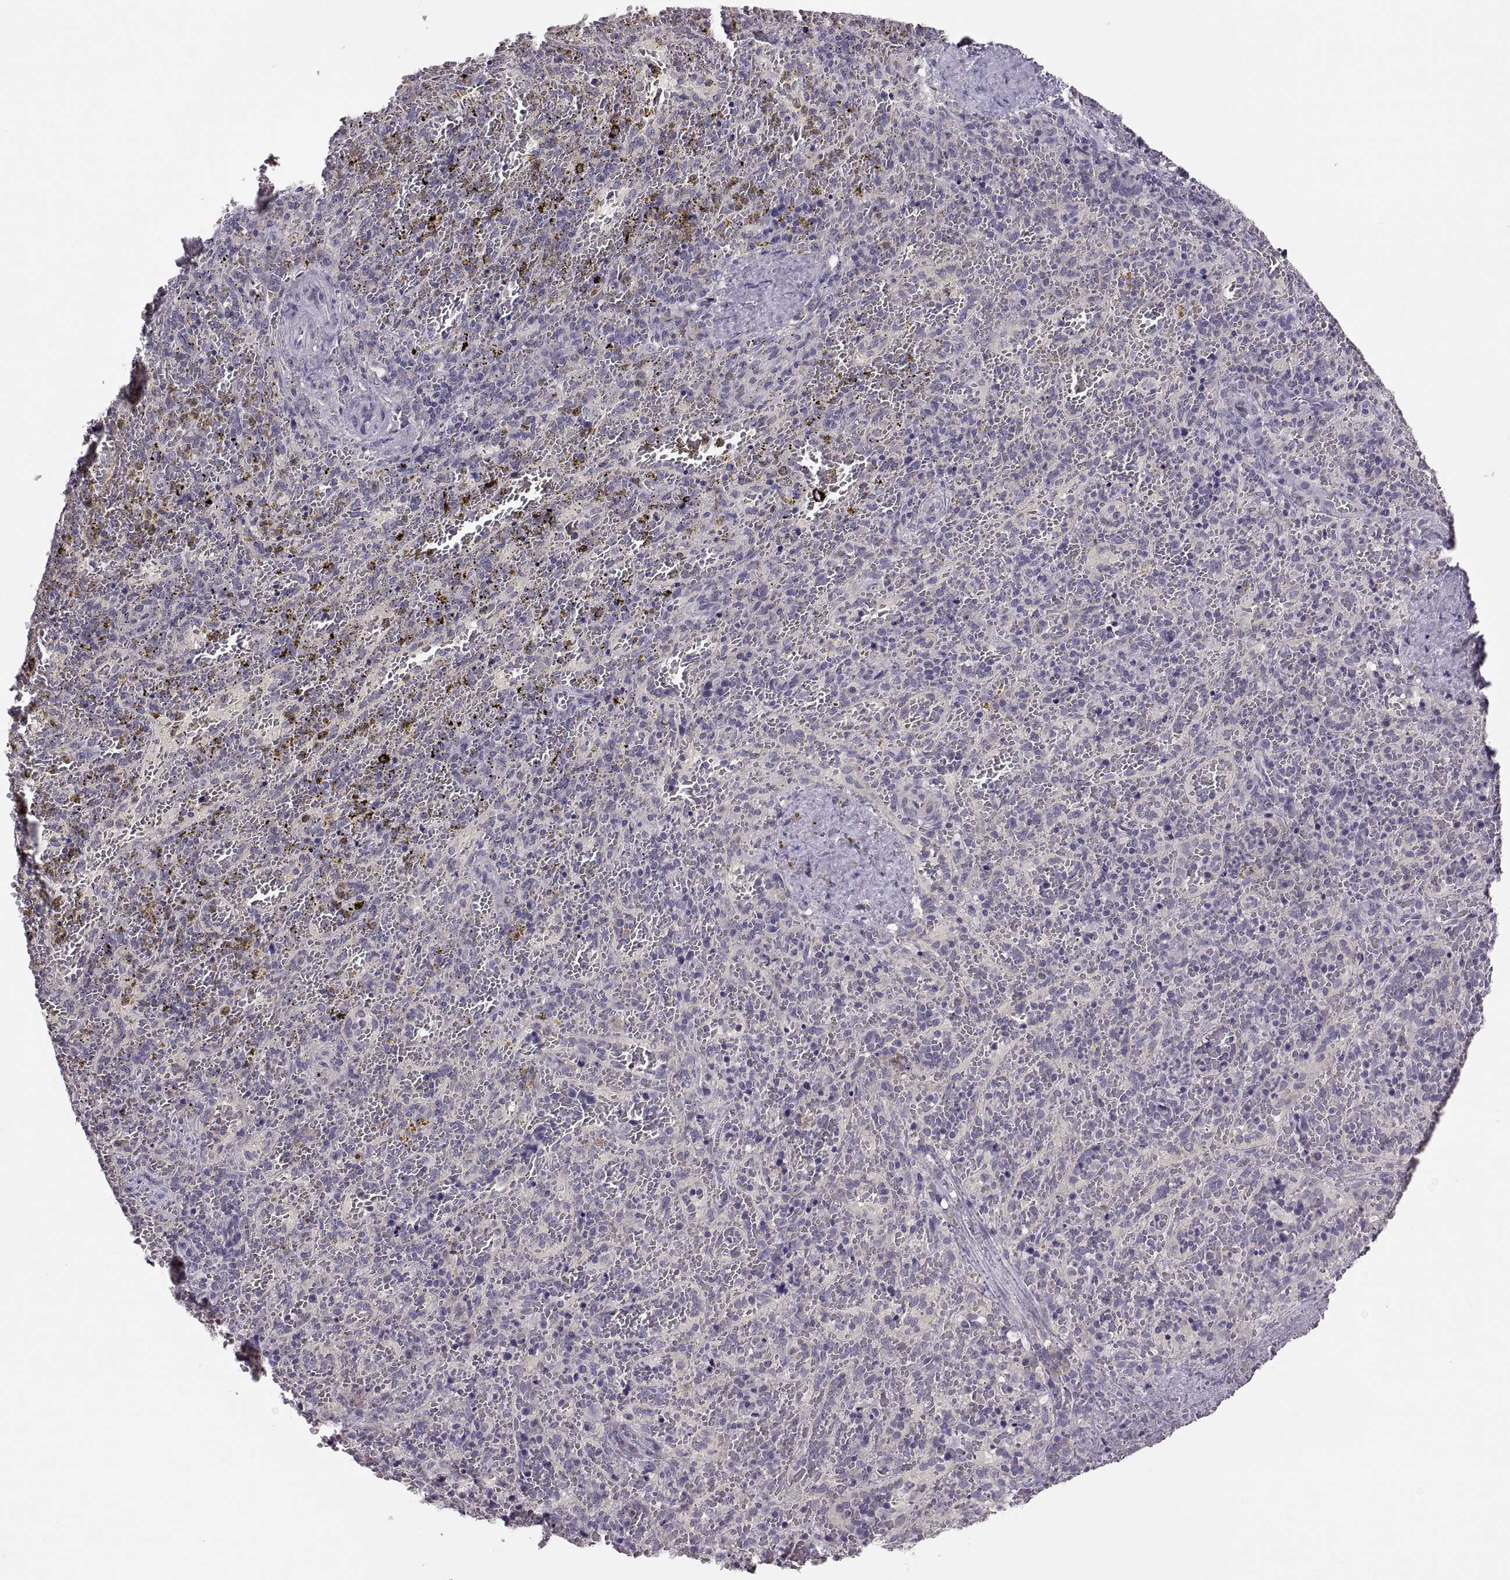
{"staining": {"intensity": "negative", "quantity": "none", "location": "none"}, "tissue": "spleen", "cell_type": "Cells in red pulp", "image_type": "normal", "snomed": [{"axis": "morphology", "description": "Normal tissue, NOS"}, {"axis": "topography", "description": "Spleen"}], "caption": "DAB (3,3'-diaminobenzidine) immunohistochemical staining of unremarkable spleen displays no significant positivity in cells in red pulp. (Brightfield microscopy of DAB (3,3'-diaminobenzidine) immunohistochemistry (IHC) at high magnification).", "gene": "ACSBG2", "patient": {"sex": "female", "age": 50}}